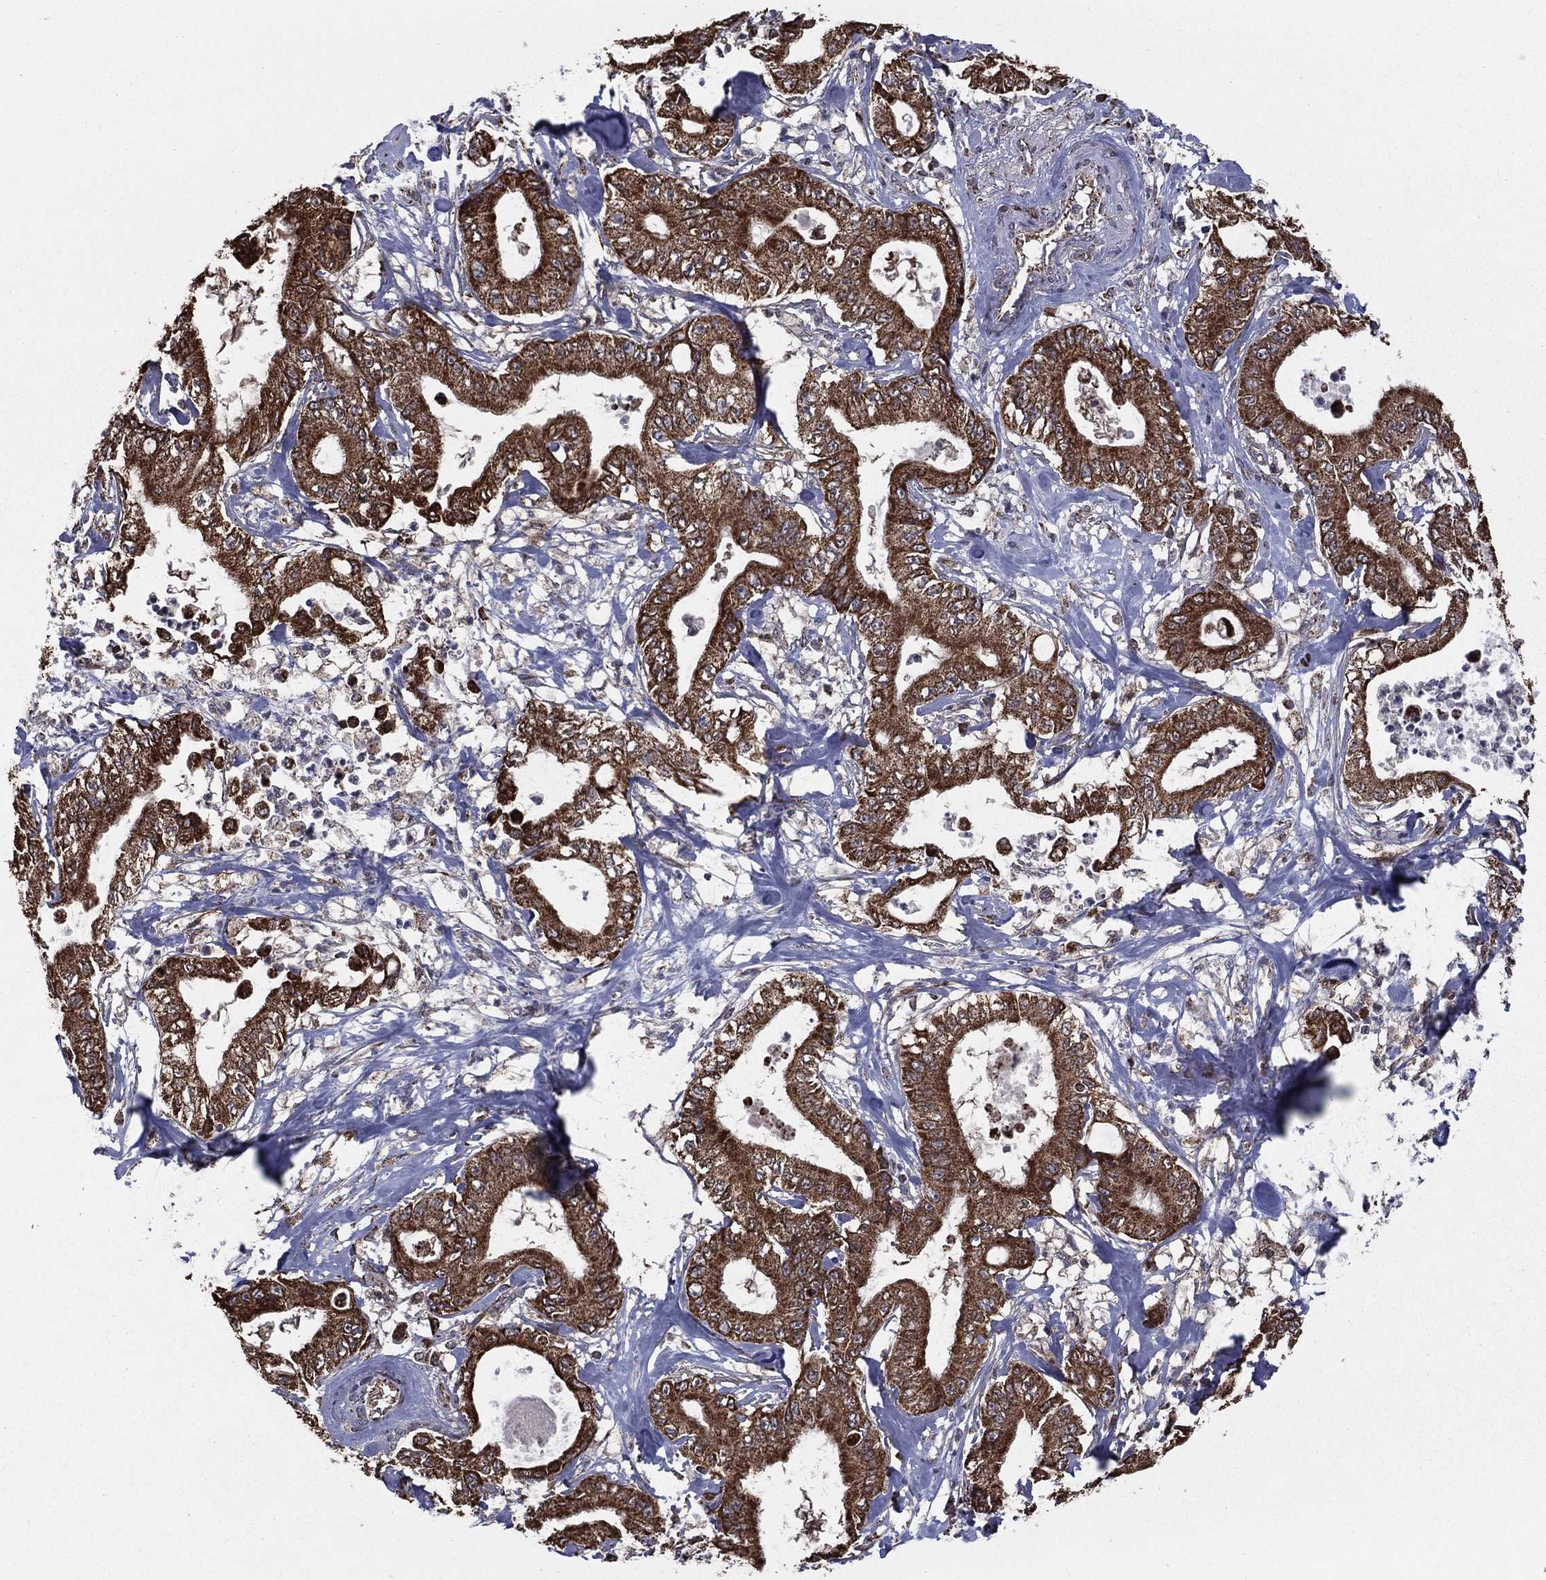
{"staining": {"intensity": "strong", "quantity": ">75%", "location": "cytoplasmic/membranous"}, "tissue": "pancreatic cancer", "cell_type": "Tumor cells", "image_type": "cancer", "snomed": [{"axis": "morphology", "description": "Adenocarcinoma, NOS"}, {"axis": "topography", "description": "Pancreas"}], "caption": "Adenocarcinoma (pancreatic) stained for a protein (brown) reveals strong cytoplasmic/membranous positive expression in approximately >75% of tumor cells.", "gene": "RIGI", "patient": {"sex": "male", "age": 71}}